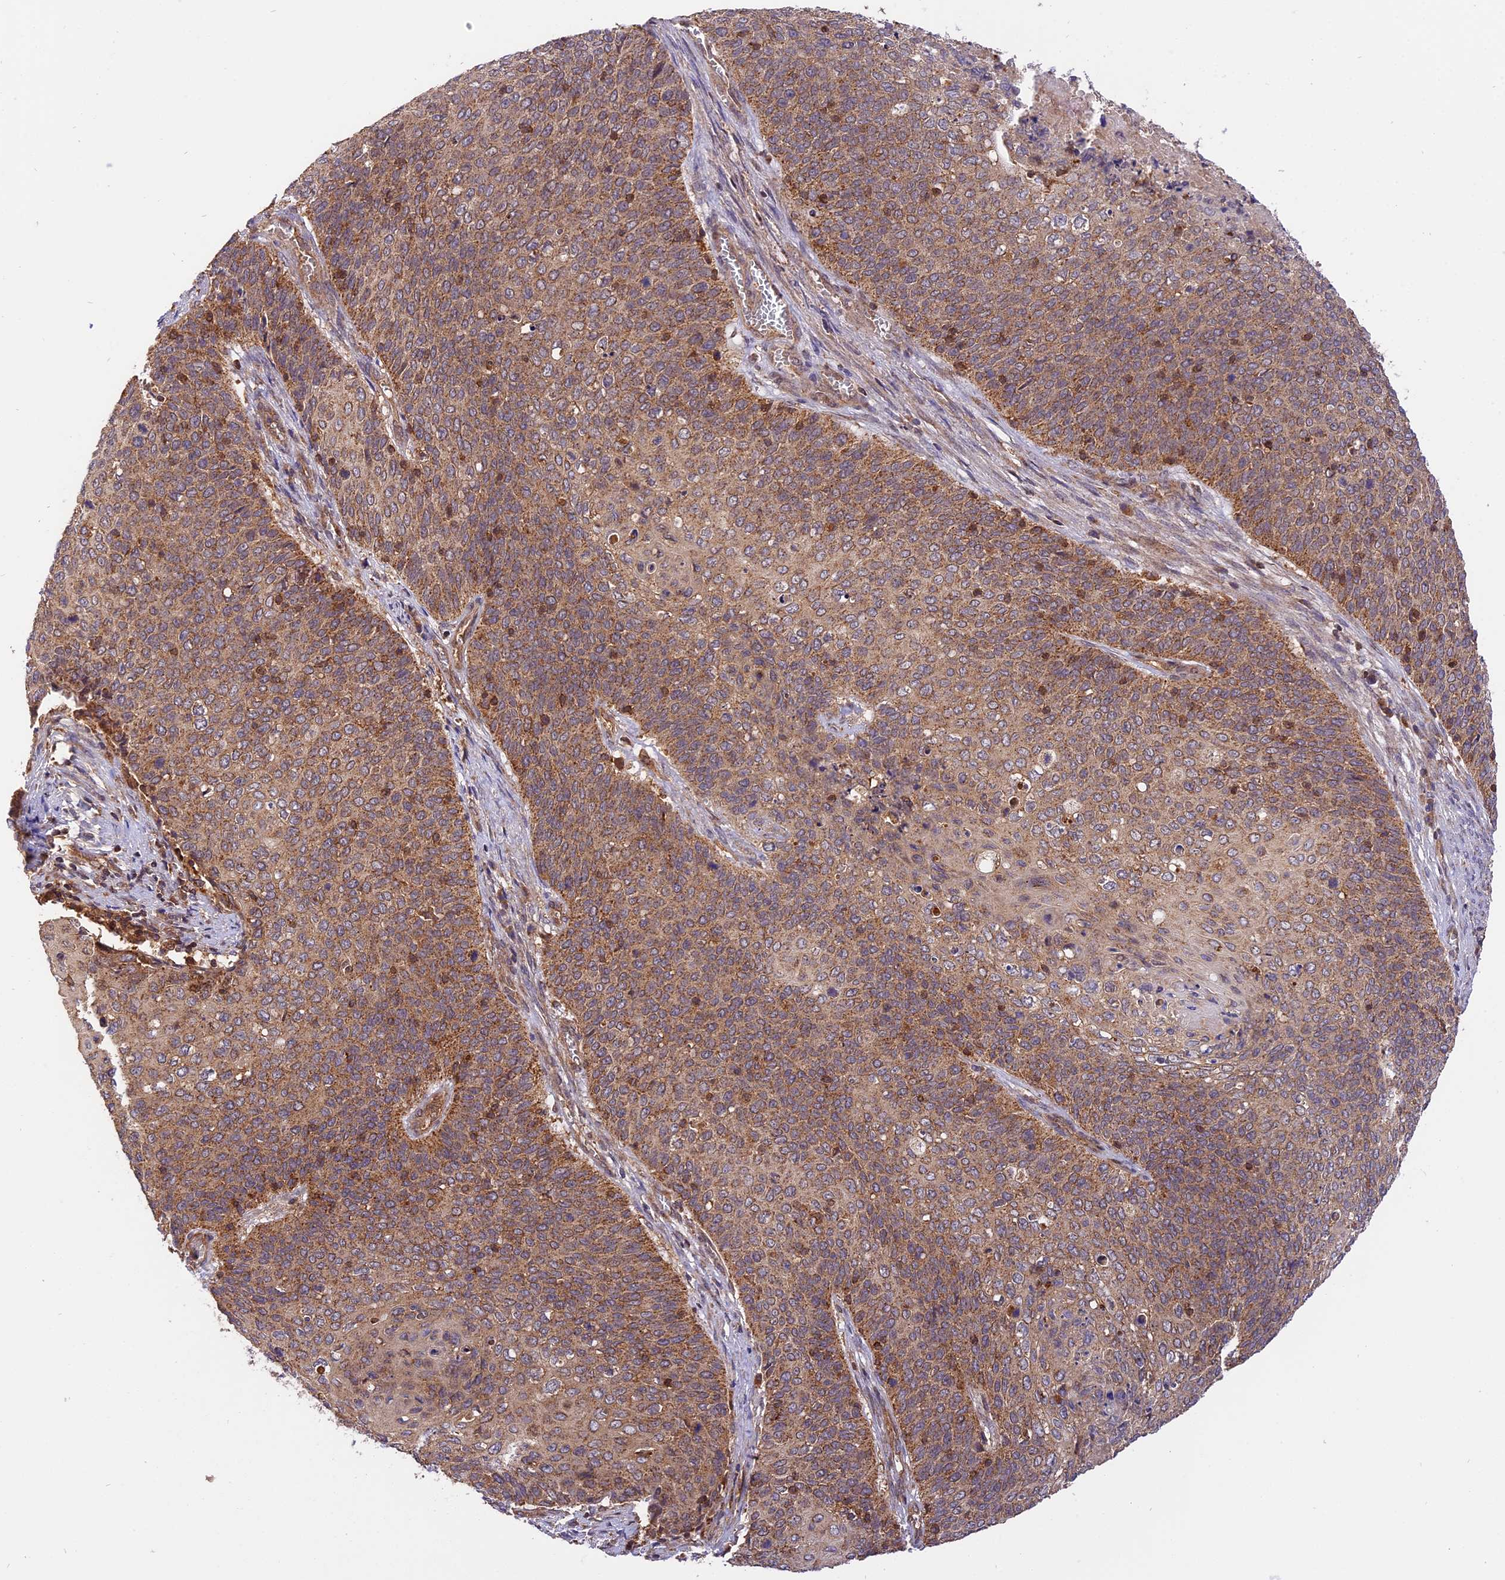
{"staining": {"intensity": "moderate", "quantity": ">75%", "location": "cytoplasmic/membranous"}, "tissue": "cervical cancer", "cell_type": "Tumor cells", "image_type": "cancer", "snomed": [{"axis": "morphology", "description": "Squamous cell carcinoma, NOS"}, {"axis": "topography", "description": "Cervix"}], "caption": "A micrograph of human squamous cell carcinoma (cervical) stained for a protein exhibits moderate cytoplasmic/membranous brown staining in tumor cells.", "gene": "PEX3", "patient": {"sex": "female", "age": 39}}